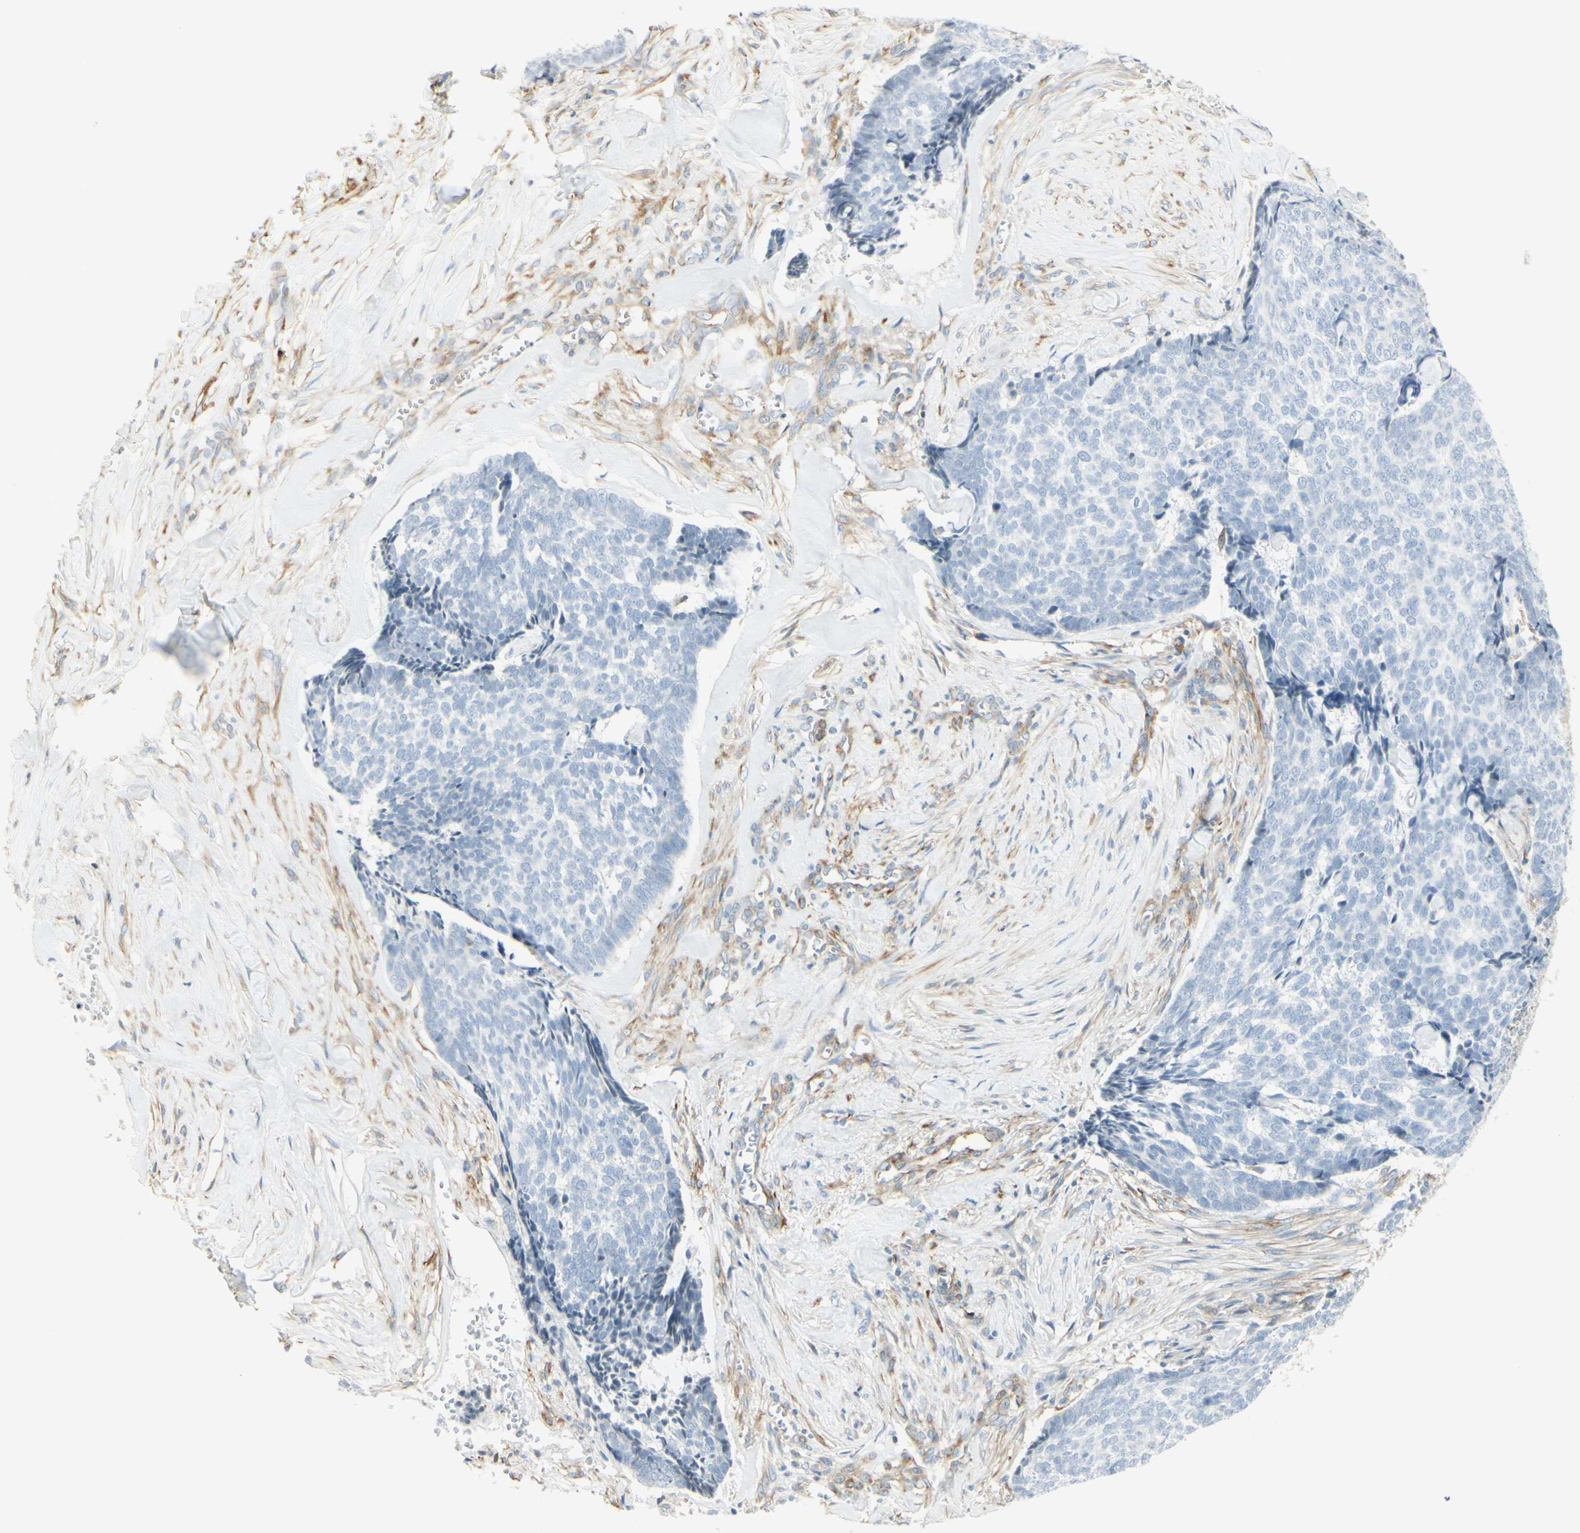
{"staining": {"intensity": "negative", "quantity": "none", "location": "none"}, "tissue": "skin cancer", "cell_type": "Tumor cells", "image_type": "cancer", "snomed": [{"axis": "morphology", "description": "Basal cell carcinoma"}, {"axis": "topography", "description": "Skin"}], "caption": "High magnification brightfield microscopy of skin cancer stained with DAB (brown) and counterstained with hematoxylin (blue): tumor cells show no significant expression.", "gene": "MAP1B", "patient": {"sex": "male", "age": 84}}